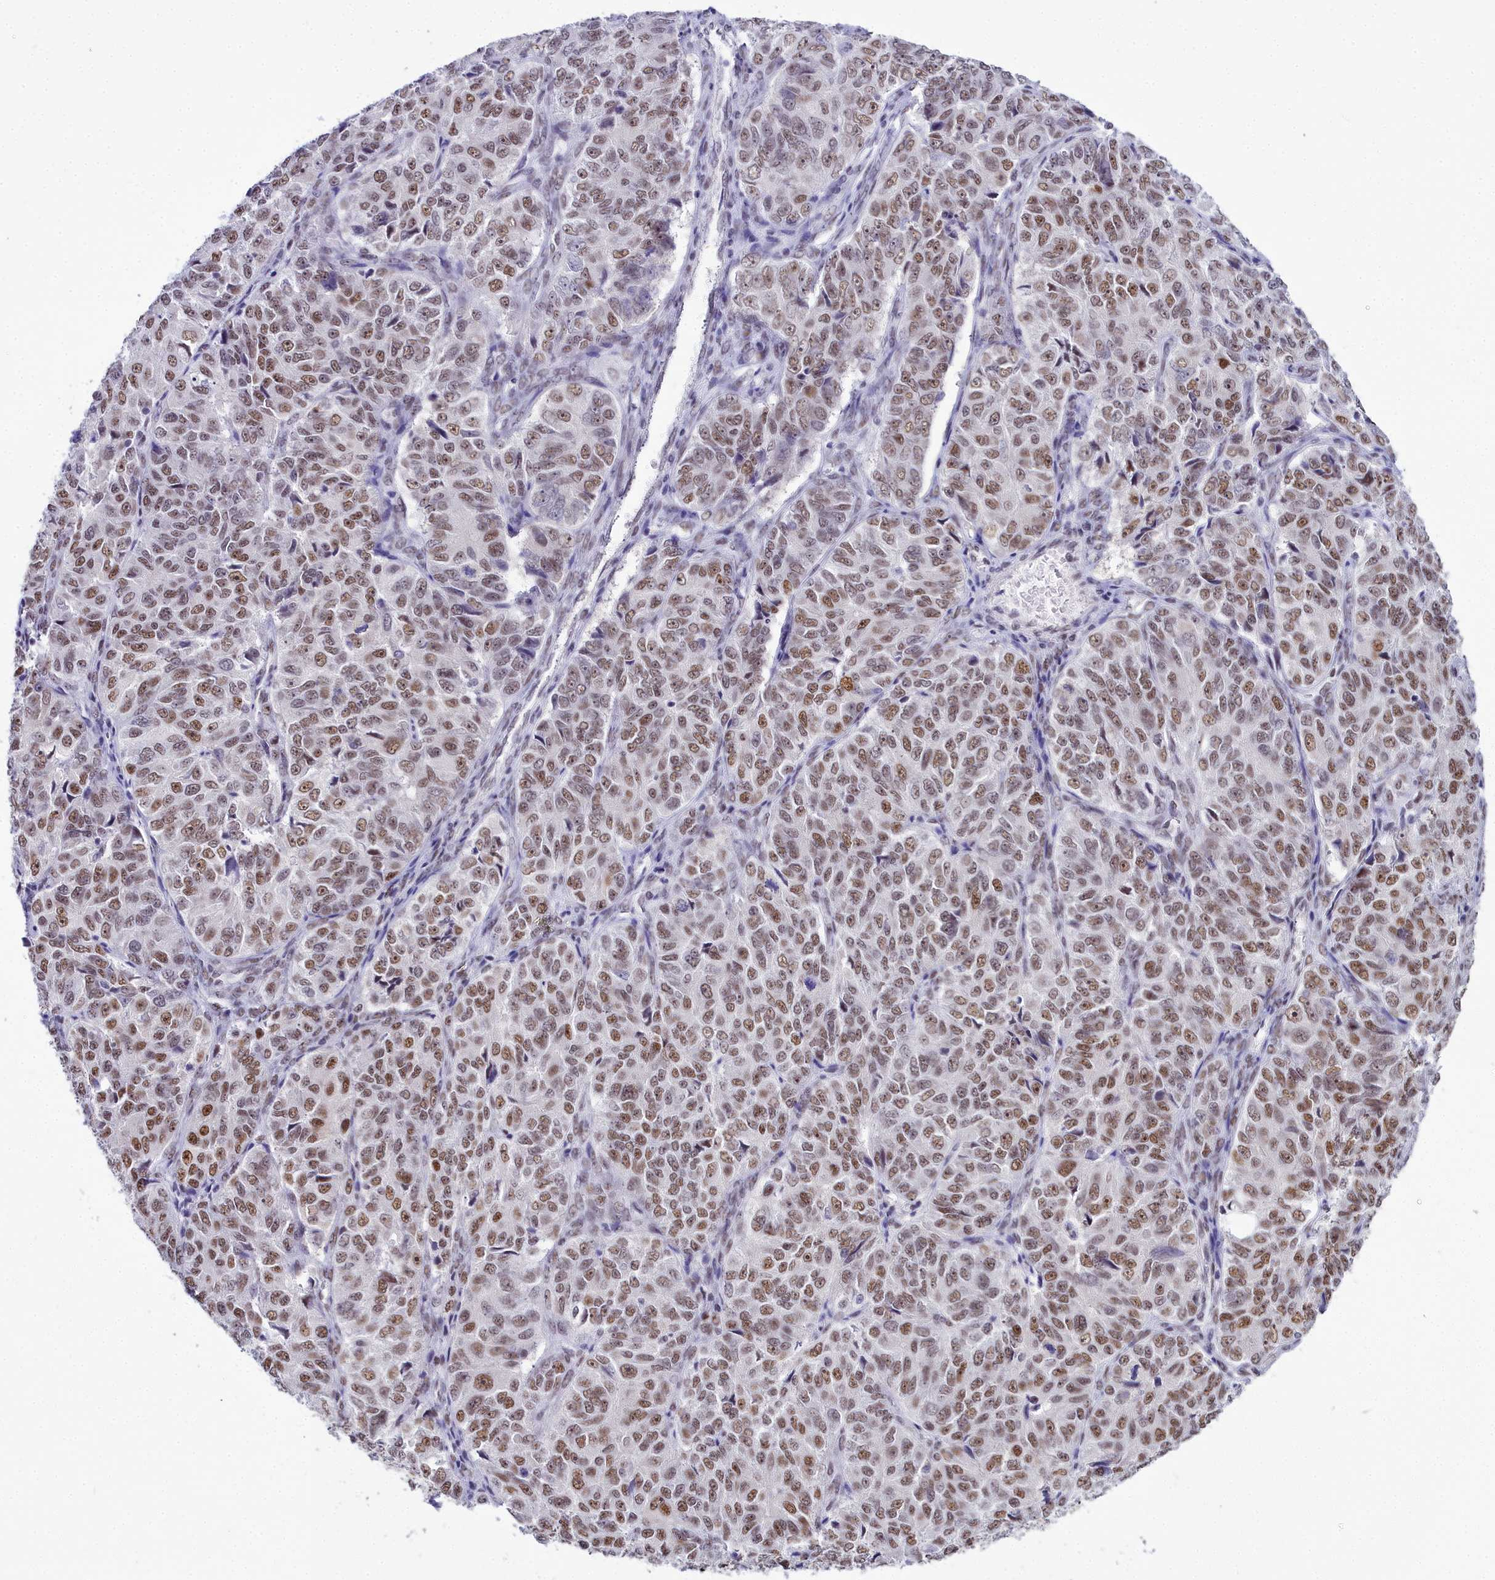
{"staining": {"intensity": "moderate", "quantity": ">75%", "location": "nuclear"}, "tissue": "ovarian cancer", "cell_type": "Tumor cells", "image_type": "cancer", "snomed": [{"axis": "morphology", "description": "Carcinoma, endometroid"}, {"axis": "topography", "description": "Ovary"}], "caption": "Tumor cells exhibit medium levels of moderate nuclear positivity in about >75% of cells in endometroid carcinoma (ovarian).", "gene": "RBM12", "patient": {"sex": "female", "age": 51}}